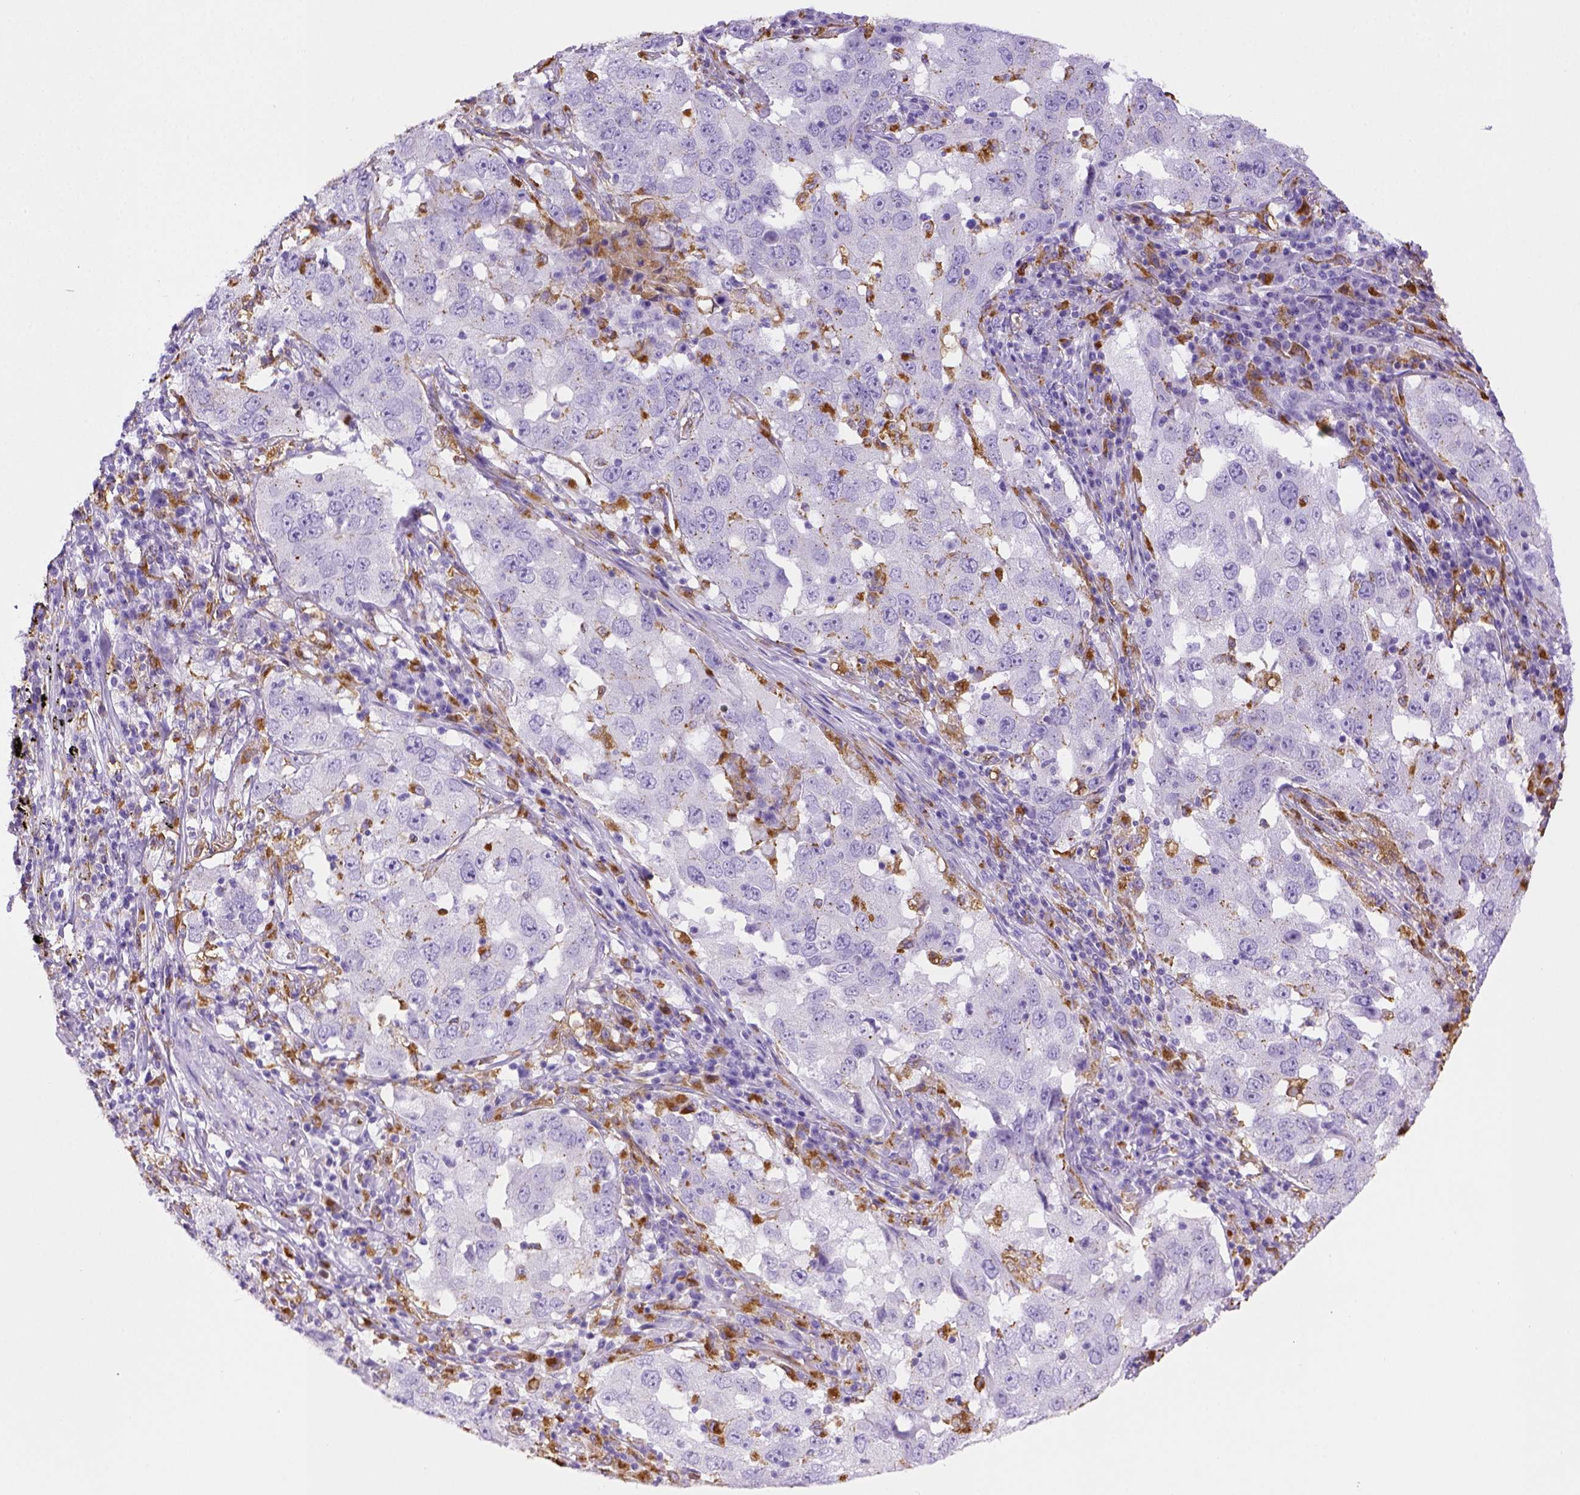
{"staining": {"intensity": "negative", "quantity": "none", "location": "none"}, "tissue": "lung cancer", "cell_type": "Tumor cells", "image_type": "cancer", "snomed": [{"axis": "morphology", "description": "Adenocarcinoma, NOS"}, {"axis": "topography", "description": "Lung"}], "caption": "This is an IHC micrograph of lung cancer. There is no staining in tumor cells.", "gene": "CD68", "patient": {"sex": "male", "age": 73}}